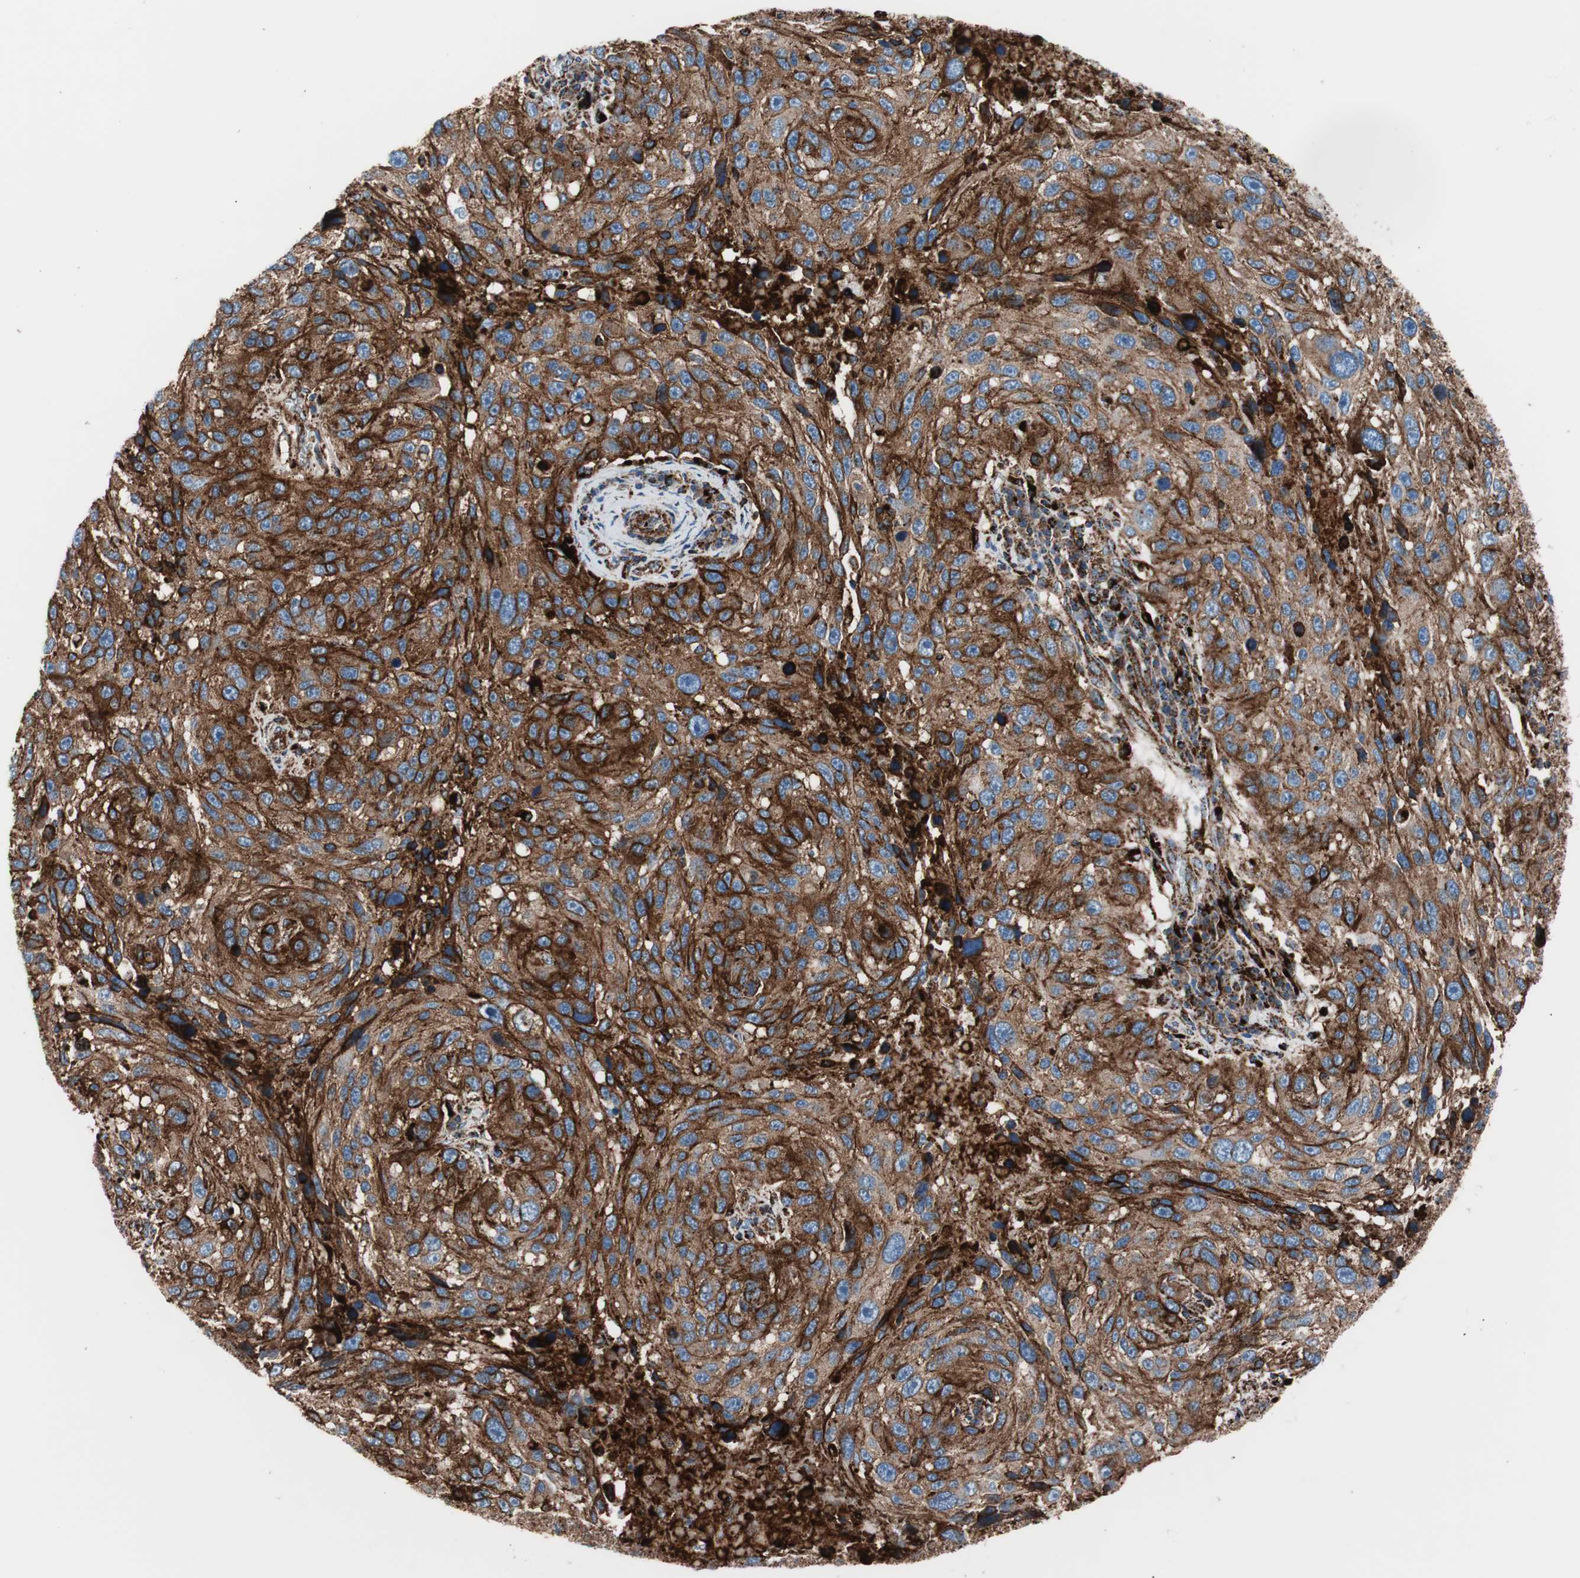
{"staining": {"intensity": "strong", "quantity": ">75%", "location": "cytoplasmic/membranous"}, "tissue": "melanoma", "cell_type": "Tumor cells", "image_type": "cancer", "snomed": [{"axis": "morphology", "description": "Malignant melanoma, NOS"}, {"axis": "topography", "description": "Skin"}], "caption": "Immunohistochemical staining of human malignant melanoma shows high levels of strong cytoplasmic/membranous positivity in about >75% of tumor cells.", "gene": "LAMP1", "patient": {"sex": "male", "age": 53}}